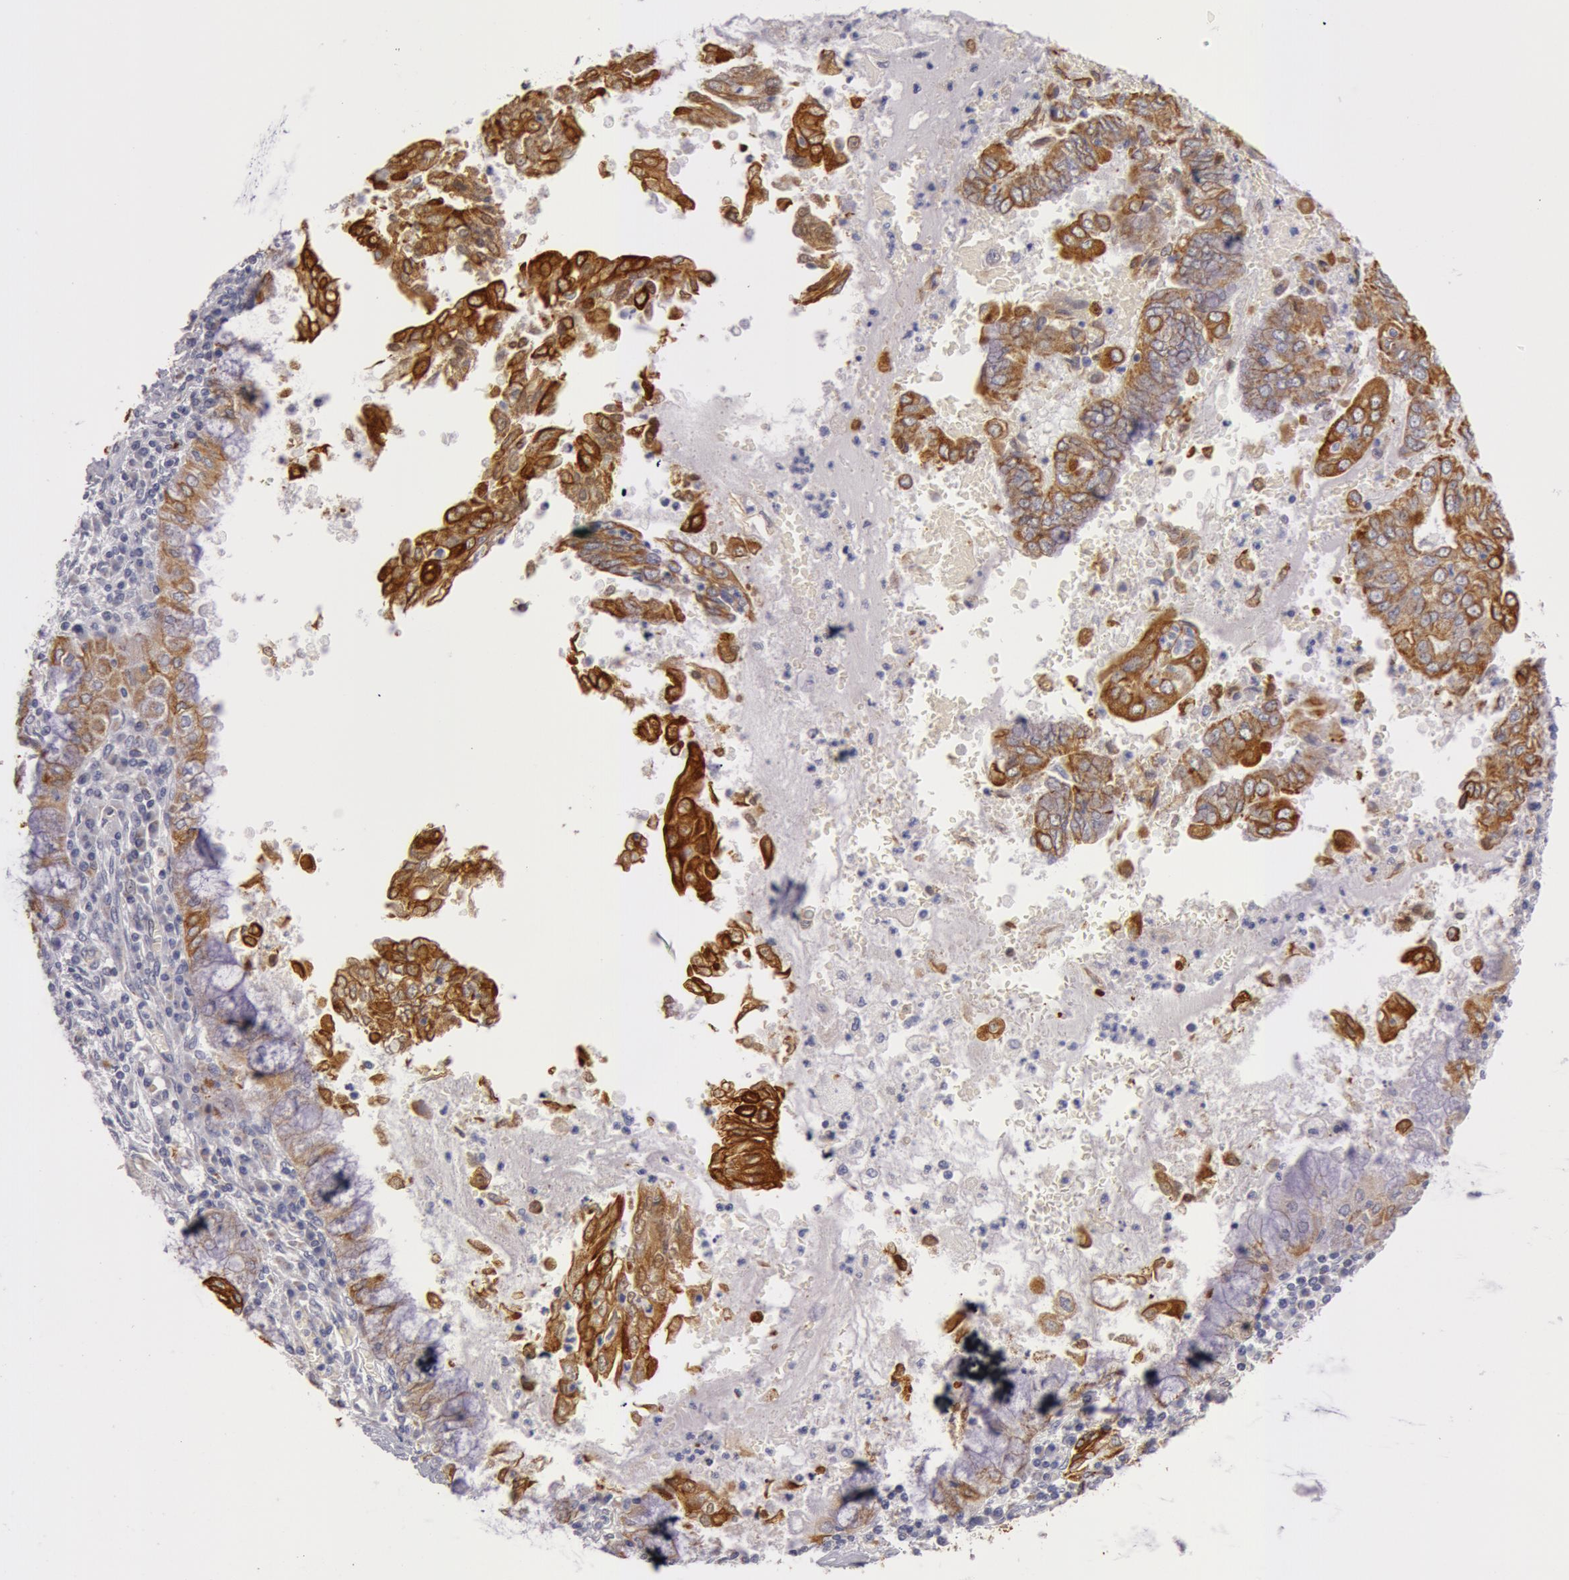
{"staining": {"intensity": "moderate", "quantity": ">75%", "location": "cytoplasmic/membranous"}, "tissue": "endometrial cancer", "cell_type": "Tumor cells", "image_type": "cancer", "snomed": [{"axis": "morphology", "description": "Adenocarcinoma, NOS"}, {"axis": "topography", "description": "Endometrium"}], "caption": "Adenocarcinoma (endometrial) stained for a protein (brown) shows moderate cytoplasmic/membranous positive expression in approximately >75% of tumor cells.", "gene": "KRT18", "patient": {"sex": "female", "age": 79}}